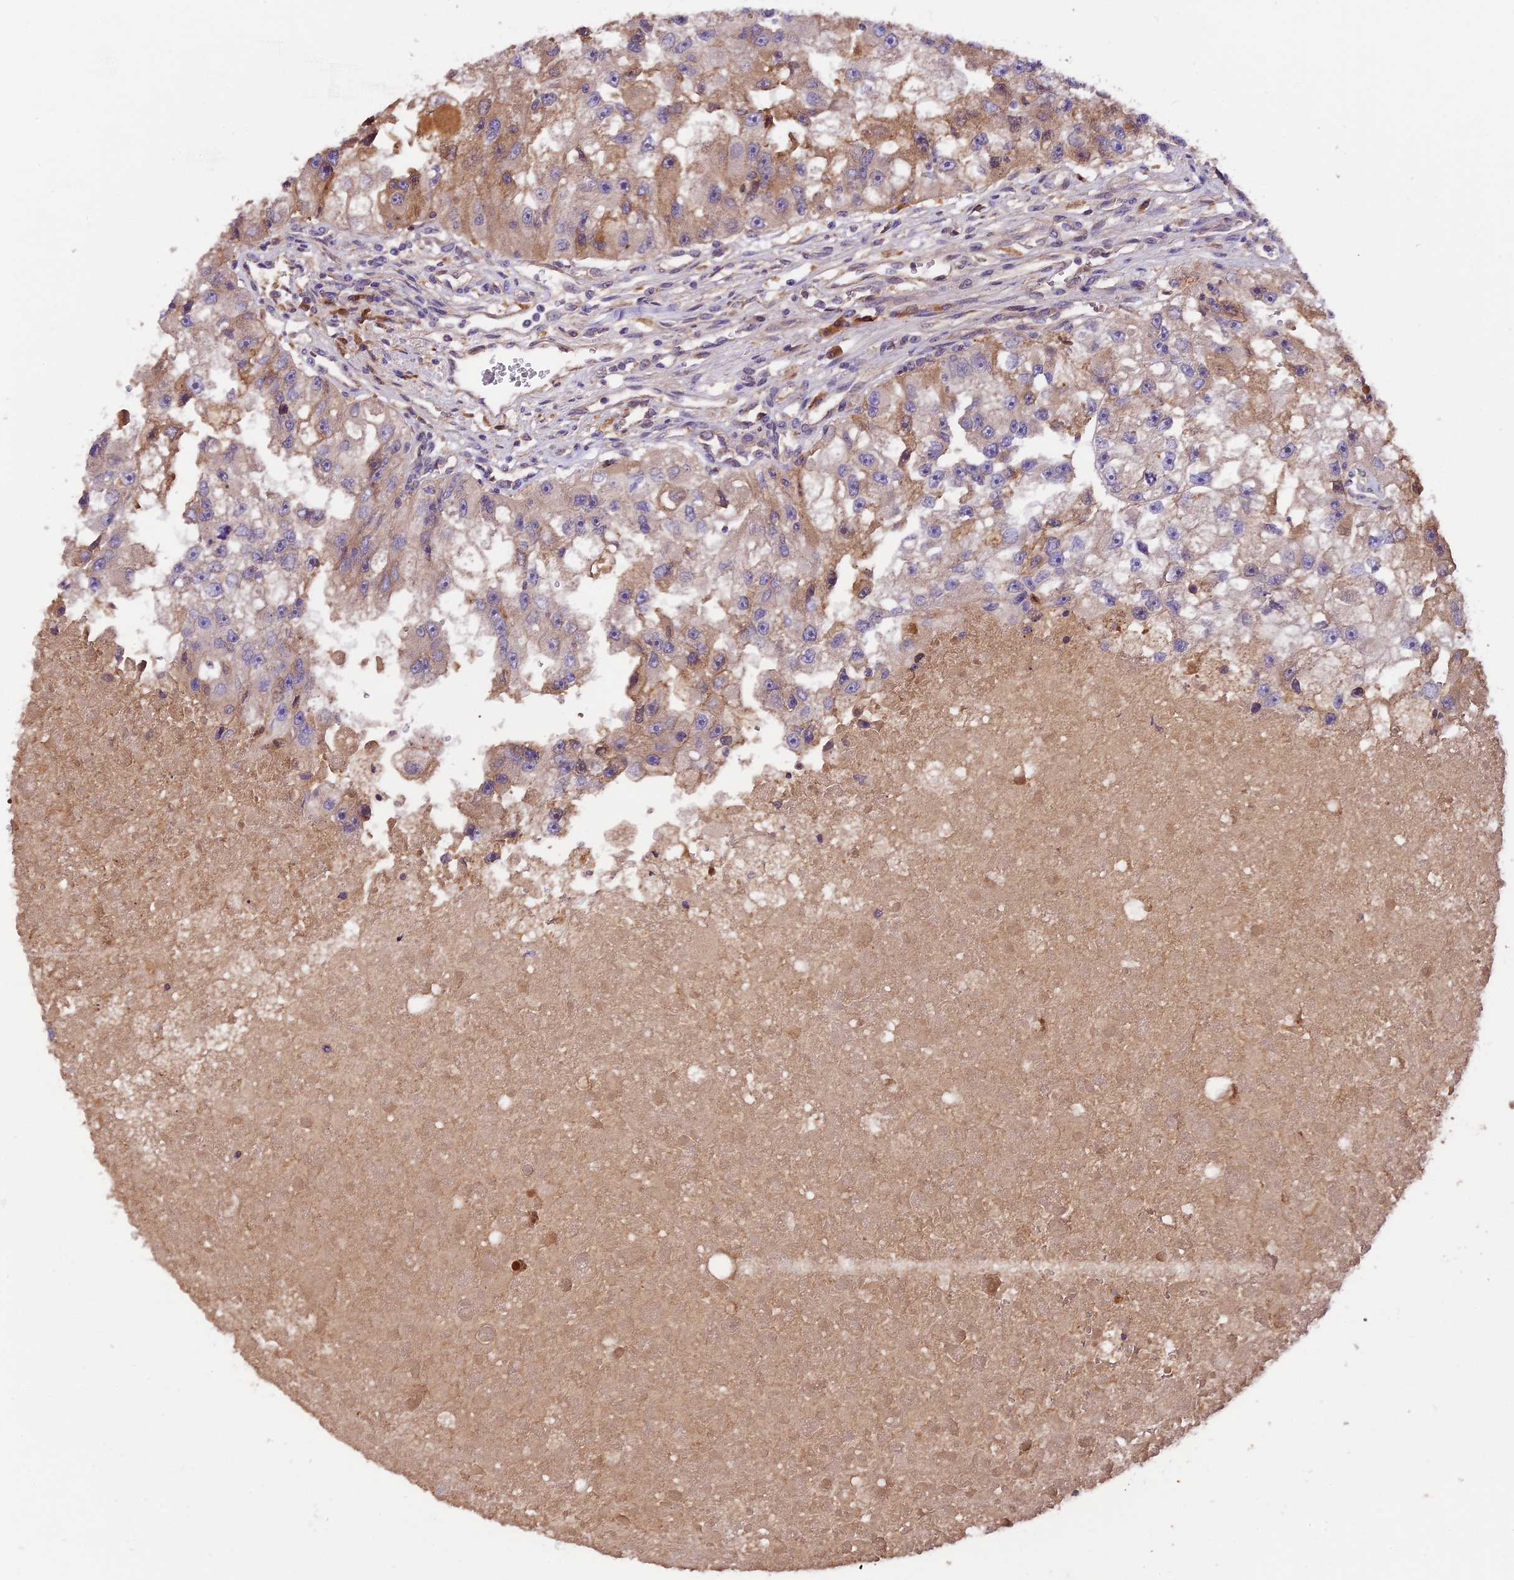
{"staining": {"intensity": "weak", "quantity": "<25%", "location": "cytoplasmic/membranous"}, "tissue": "renal cancer", "cell_type": "Tumor cells", "image_type": "cancer", "snomed": [{"axis": "morphology", "description": "Adenocarcinoma, NOS"}, {"axis": "topography", "description": "Kidney"}], "caption": "Image shows no protein staining in tumor cells of renal adenocarcinoma tissue.", "gene": "SETD6", "patient": {"sex": "male", "age": 63}}